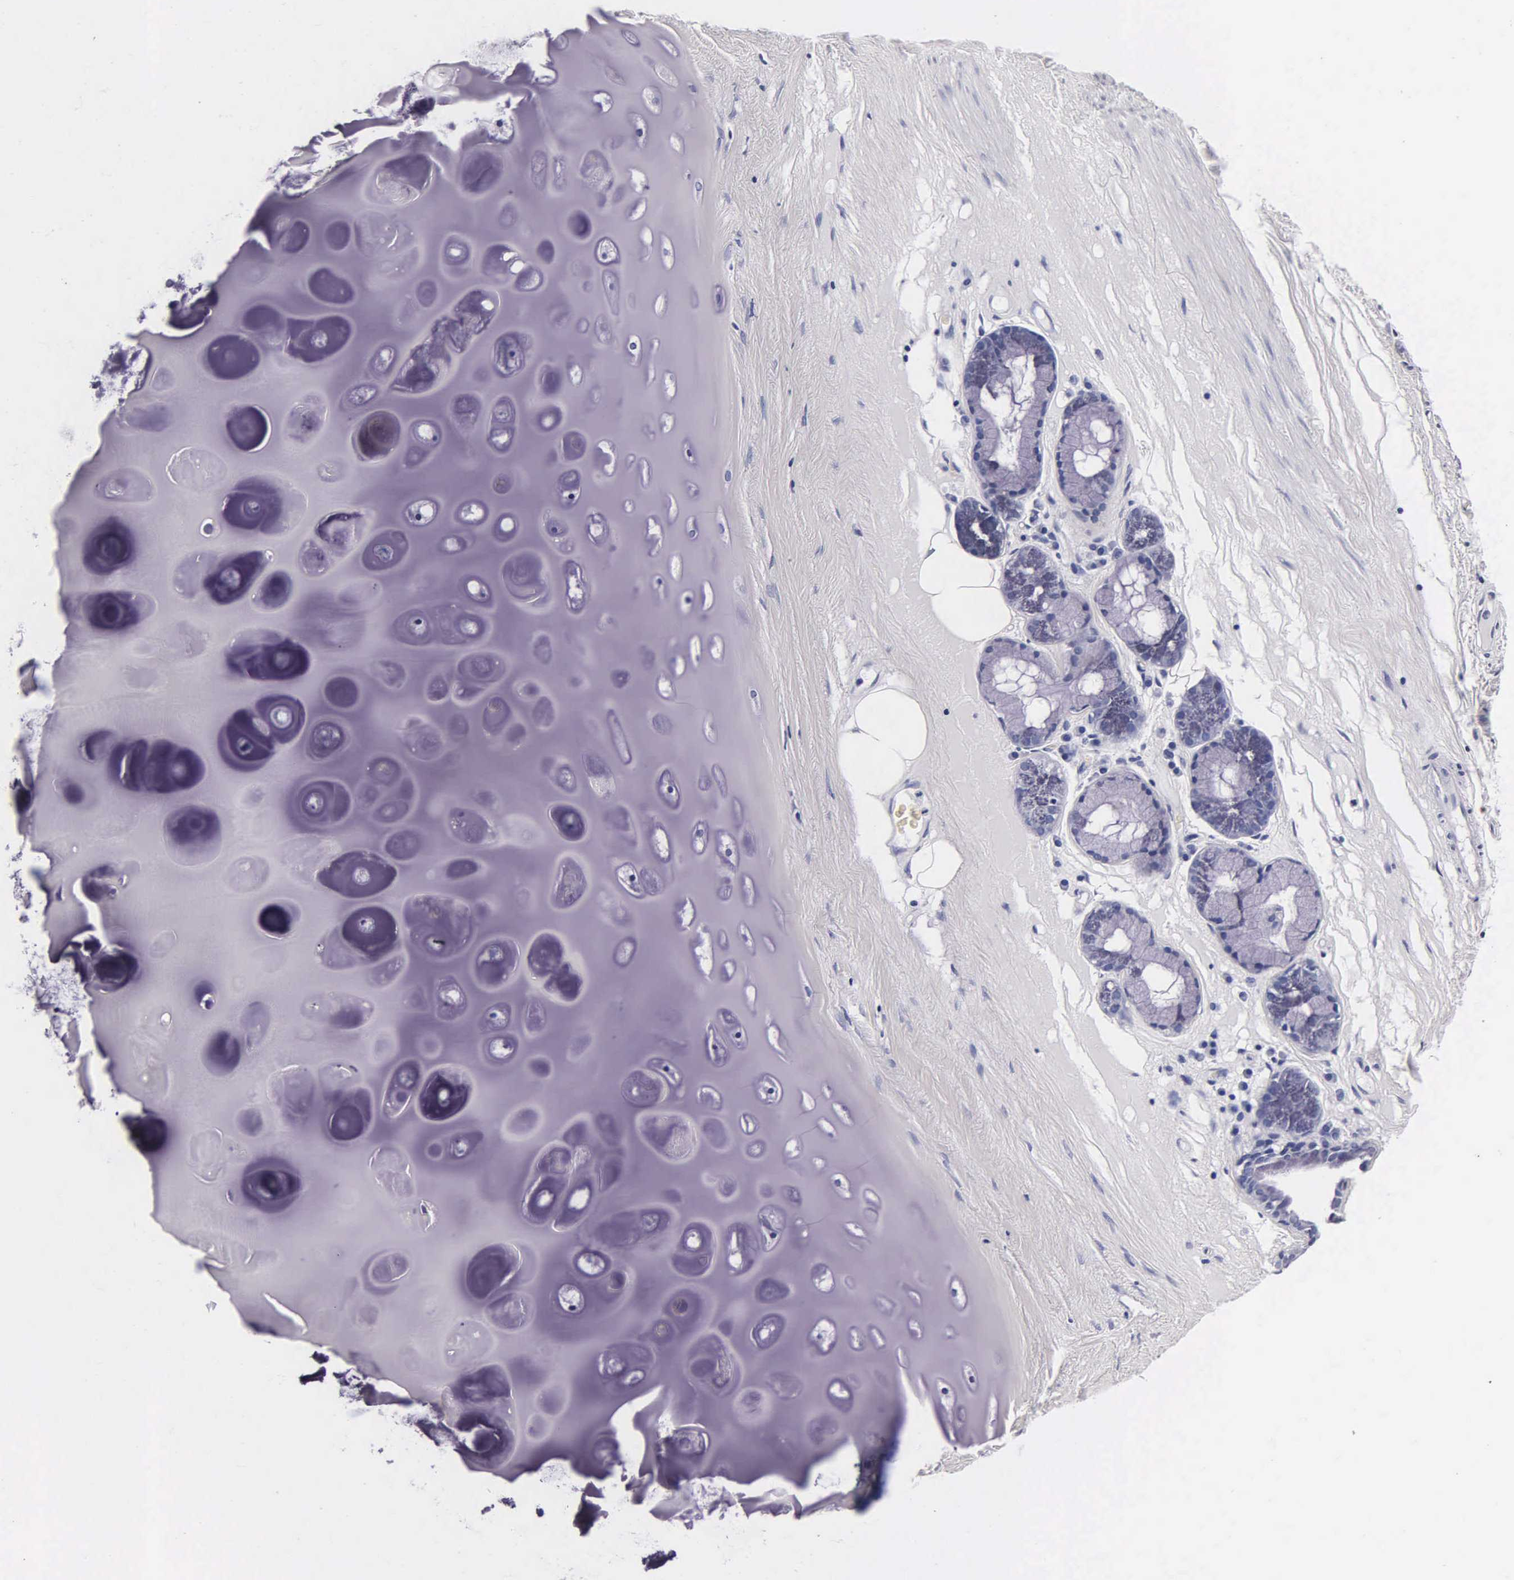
{"staining": {"intensity": "negative", "quantity": "none", "location": "none"}, "tissue": "bronchus", "cell_type": "Respiratory epithelial cells", "image_type": "normal", "snomed": [{"axis": "morphology", "description": "Normal tissue, NOS"}, {"axis": "topography", "description": "Cartilage tissue"}], "caption": "A high-resolution photomicrograph shows IHC staining of benign bronchus, which exhibits no significant positivity in respiratory epithelial cells. (DAB immunohistochemistry (IHC) visualized using brightfield microscopy, high magnification).", "gene": "MB", "patient": {"sex": "female", "age": 63}}